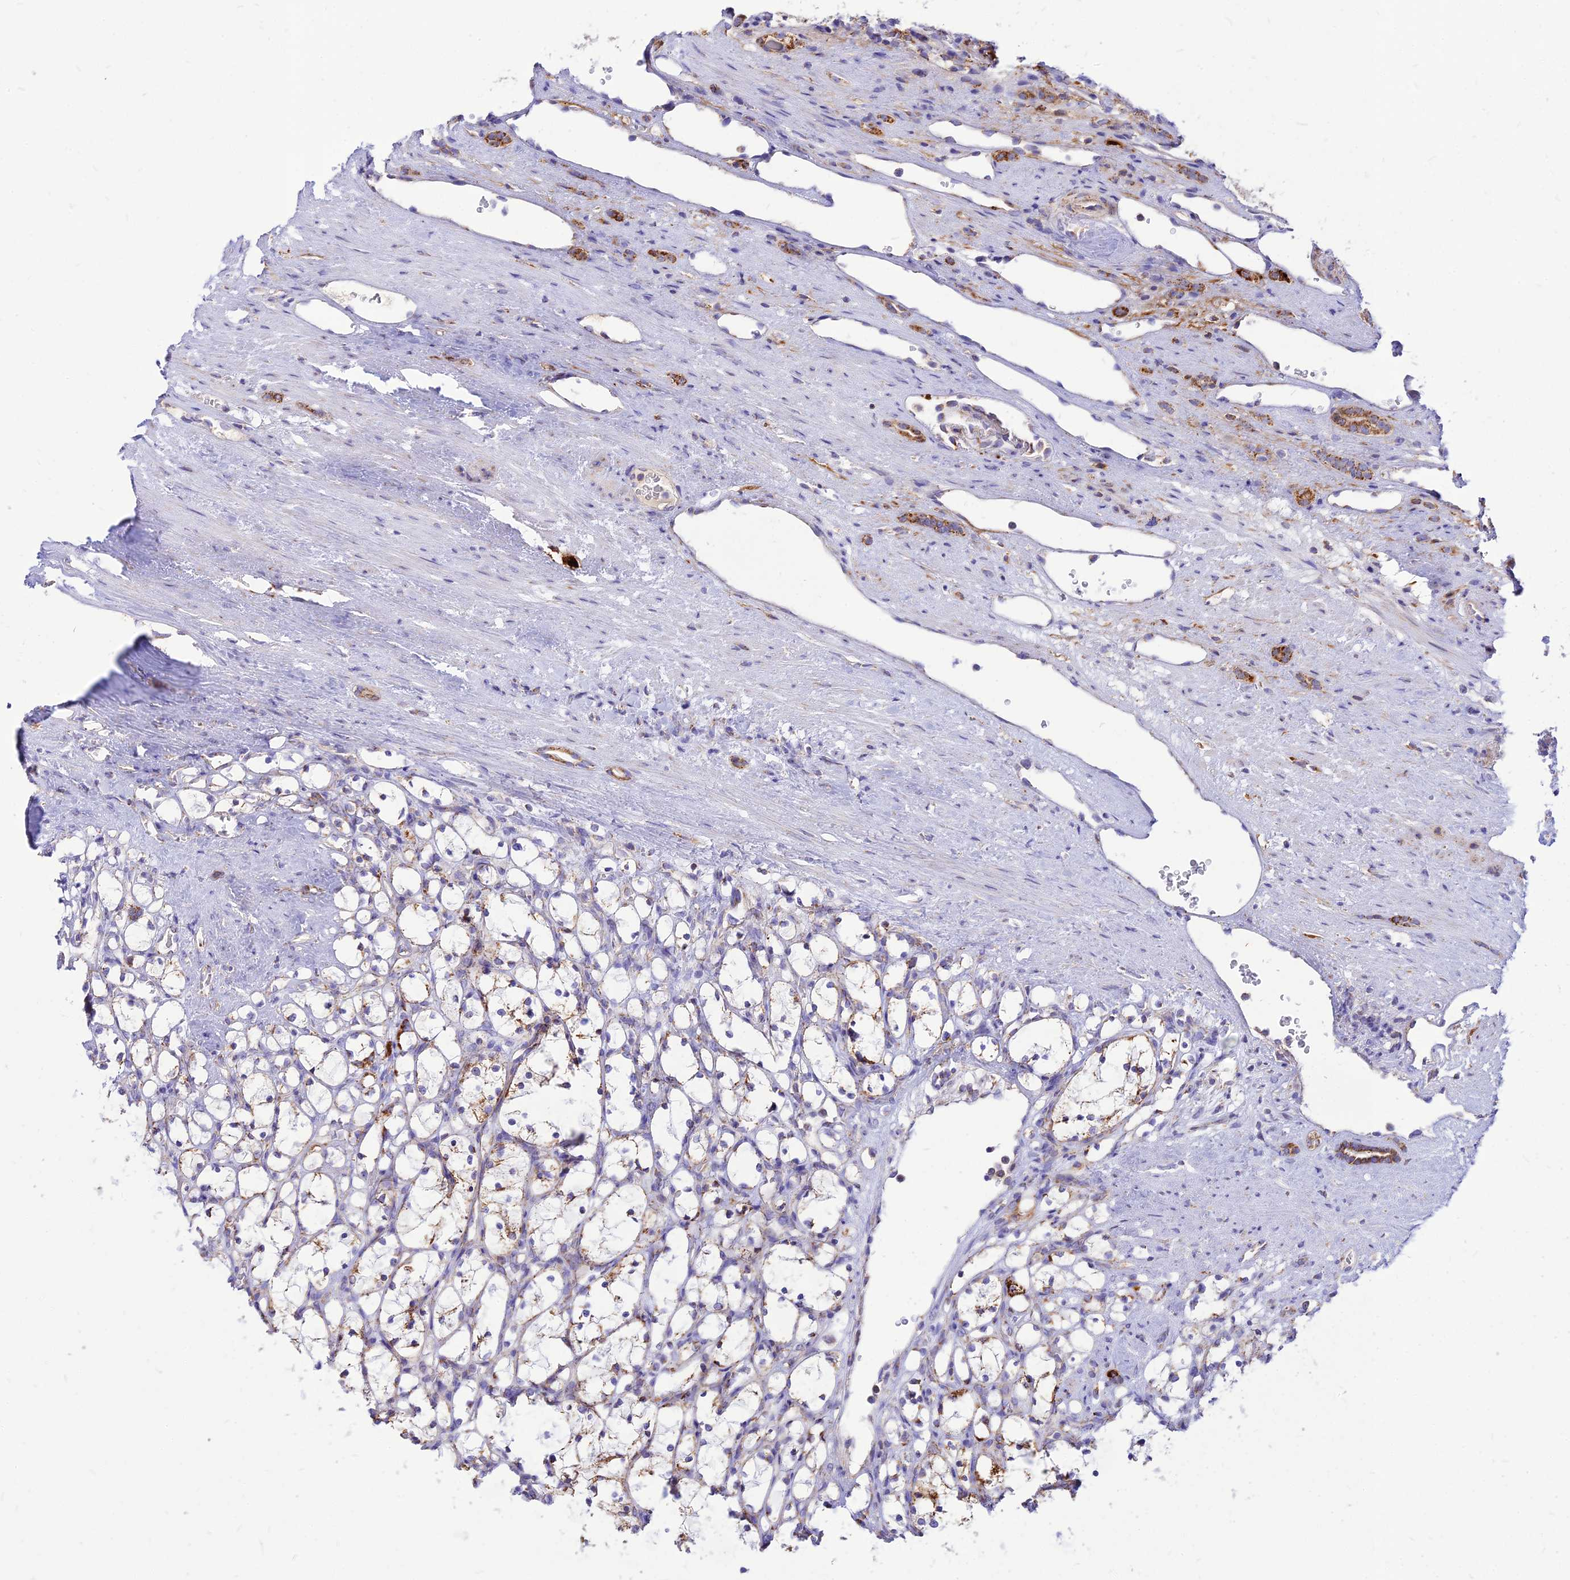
{"staining": {"intensity": "moderate", "quantity": "<25%", "location": "cytoplasmic/membranous"}, "tissue": "renal cancer", "cell_type": "Tumor cells", "image_type": "cancer", "snomed": [{"axis": "morphology", "description": "Adenocarcinoma, NOS"}, {"axis": "topography", "description": "Kidney"}], "caption": "This is a histology image of IHC staining of renal cancer, which shows moderate expression in the cytoplasmic/membranous of tumor cells.", "gene": "ECI1", "patient": {"sex": "female", "age": 69}}